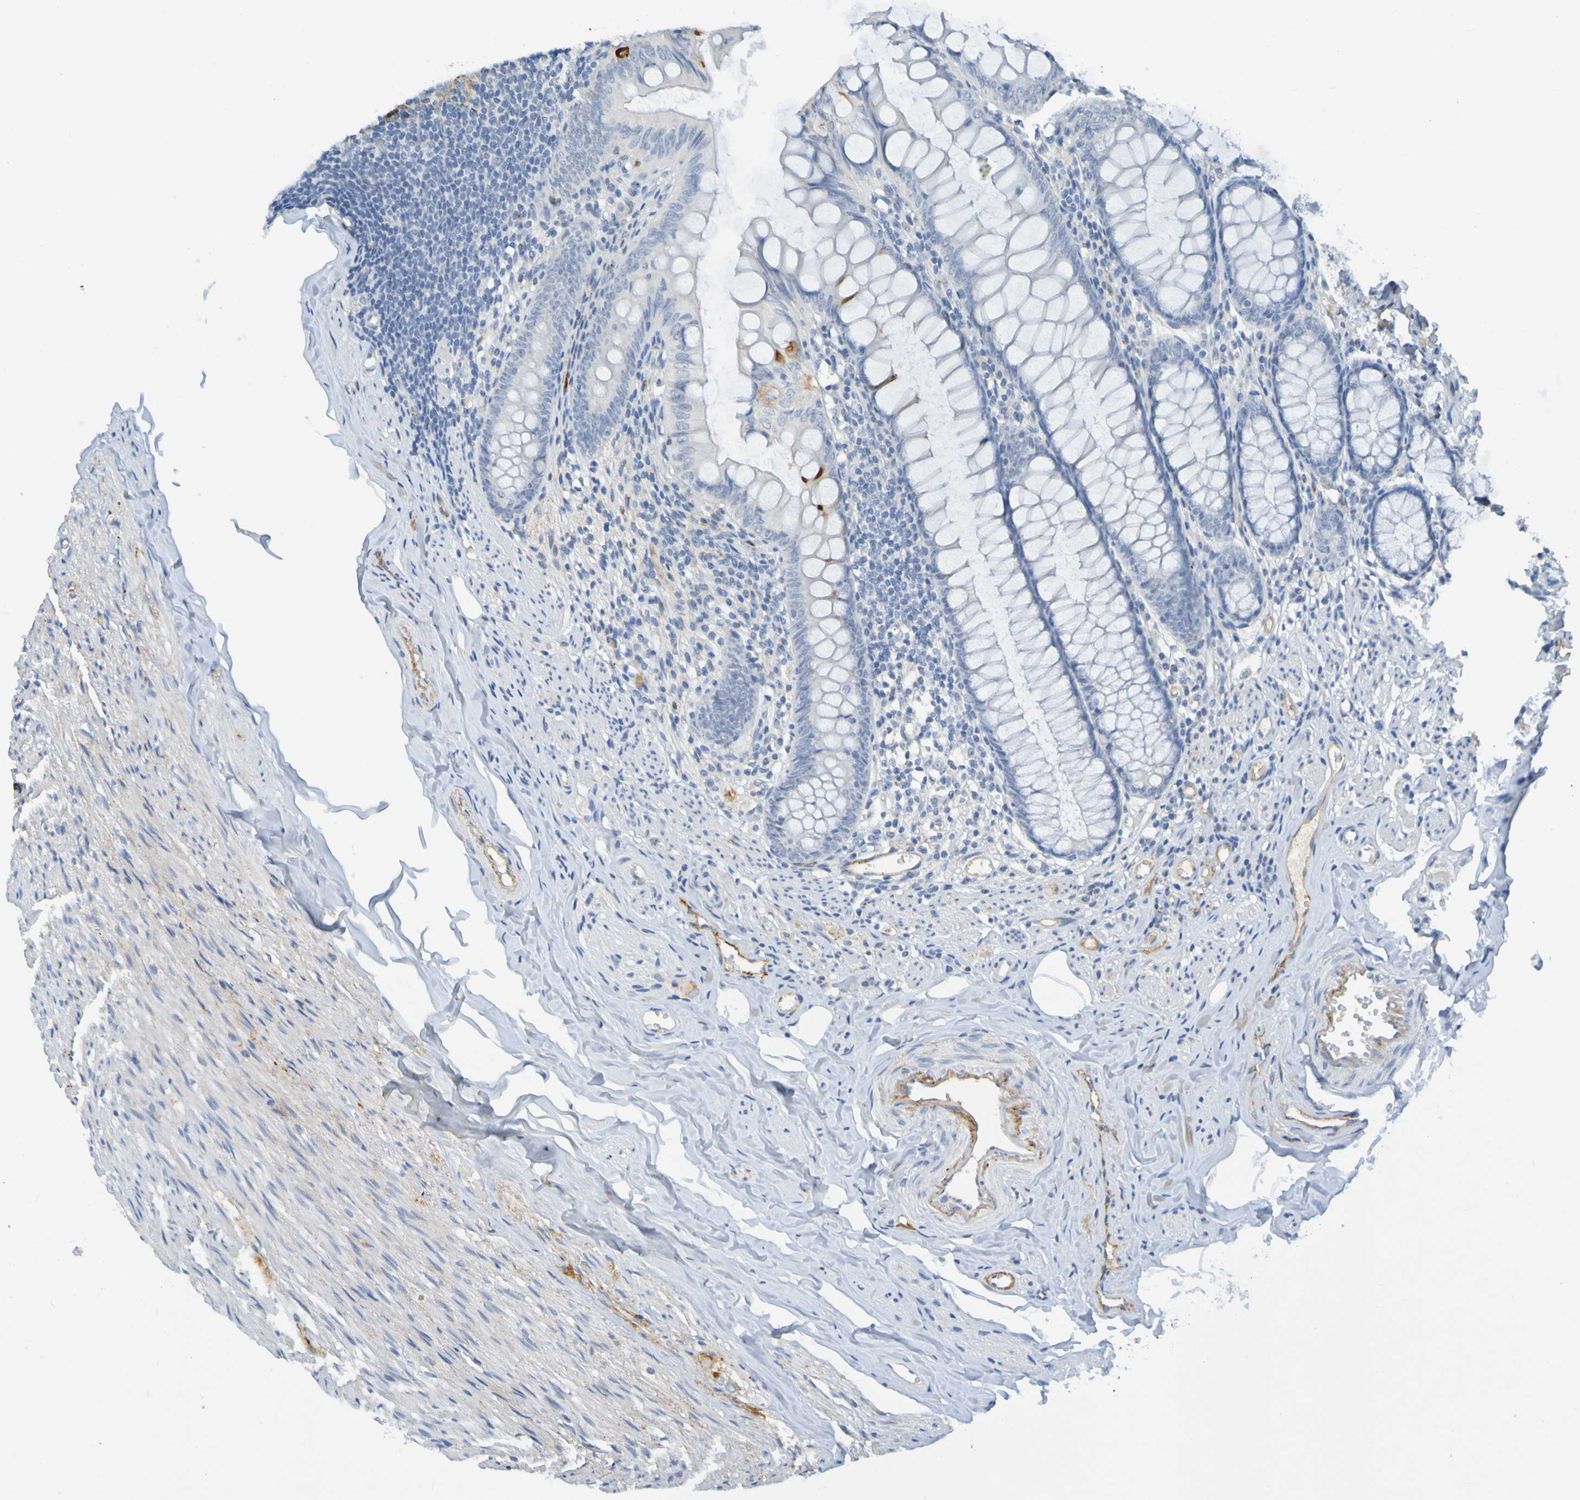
{"staining": {"intensity": "negative", "quantity": "none", "location": "none"}, "tissue": "appendix", "cell_type": "Glandular cells", "image_type": "normal", "snomed": [{"axis": "morphology", "description": "Normal tissue, NOS"}, {"axis": "topography", "description": "Appendix"}], "caption": "Immunohistochemistry of normal appendix reveals no positivity in glandular cells. Nuclei are stained in blue.", "gene": "IL10", "patient": {"sex": "female", "age": 77}}